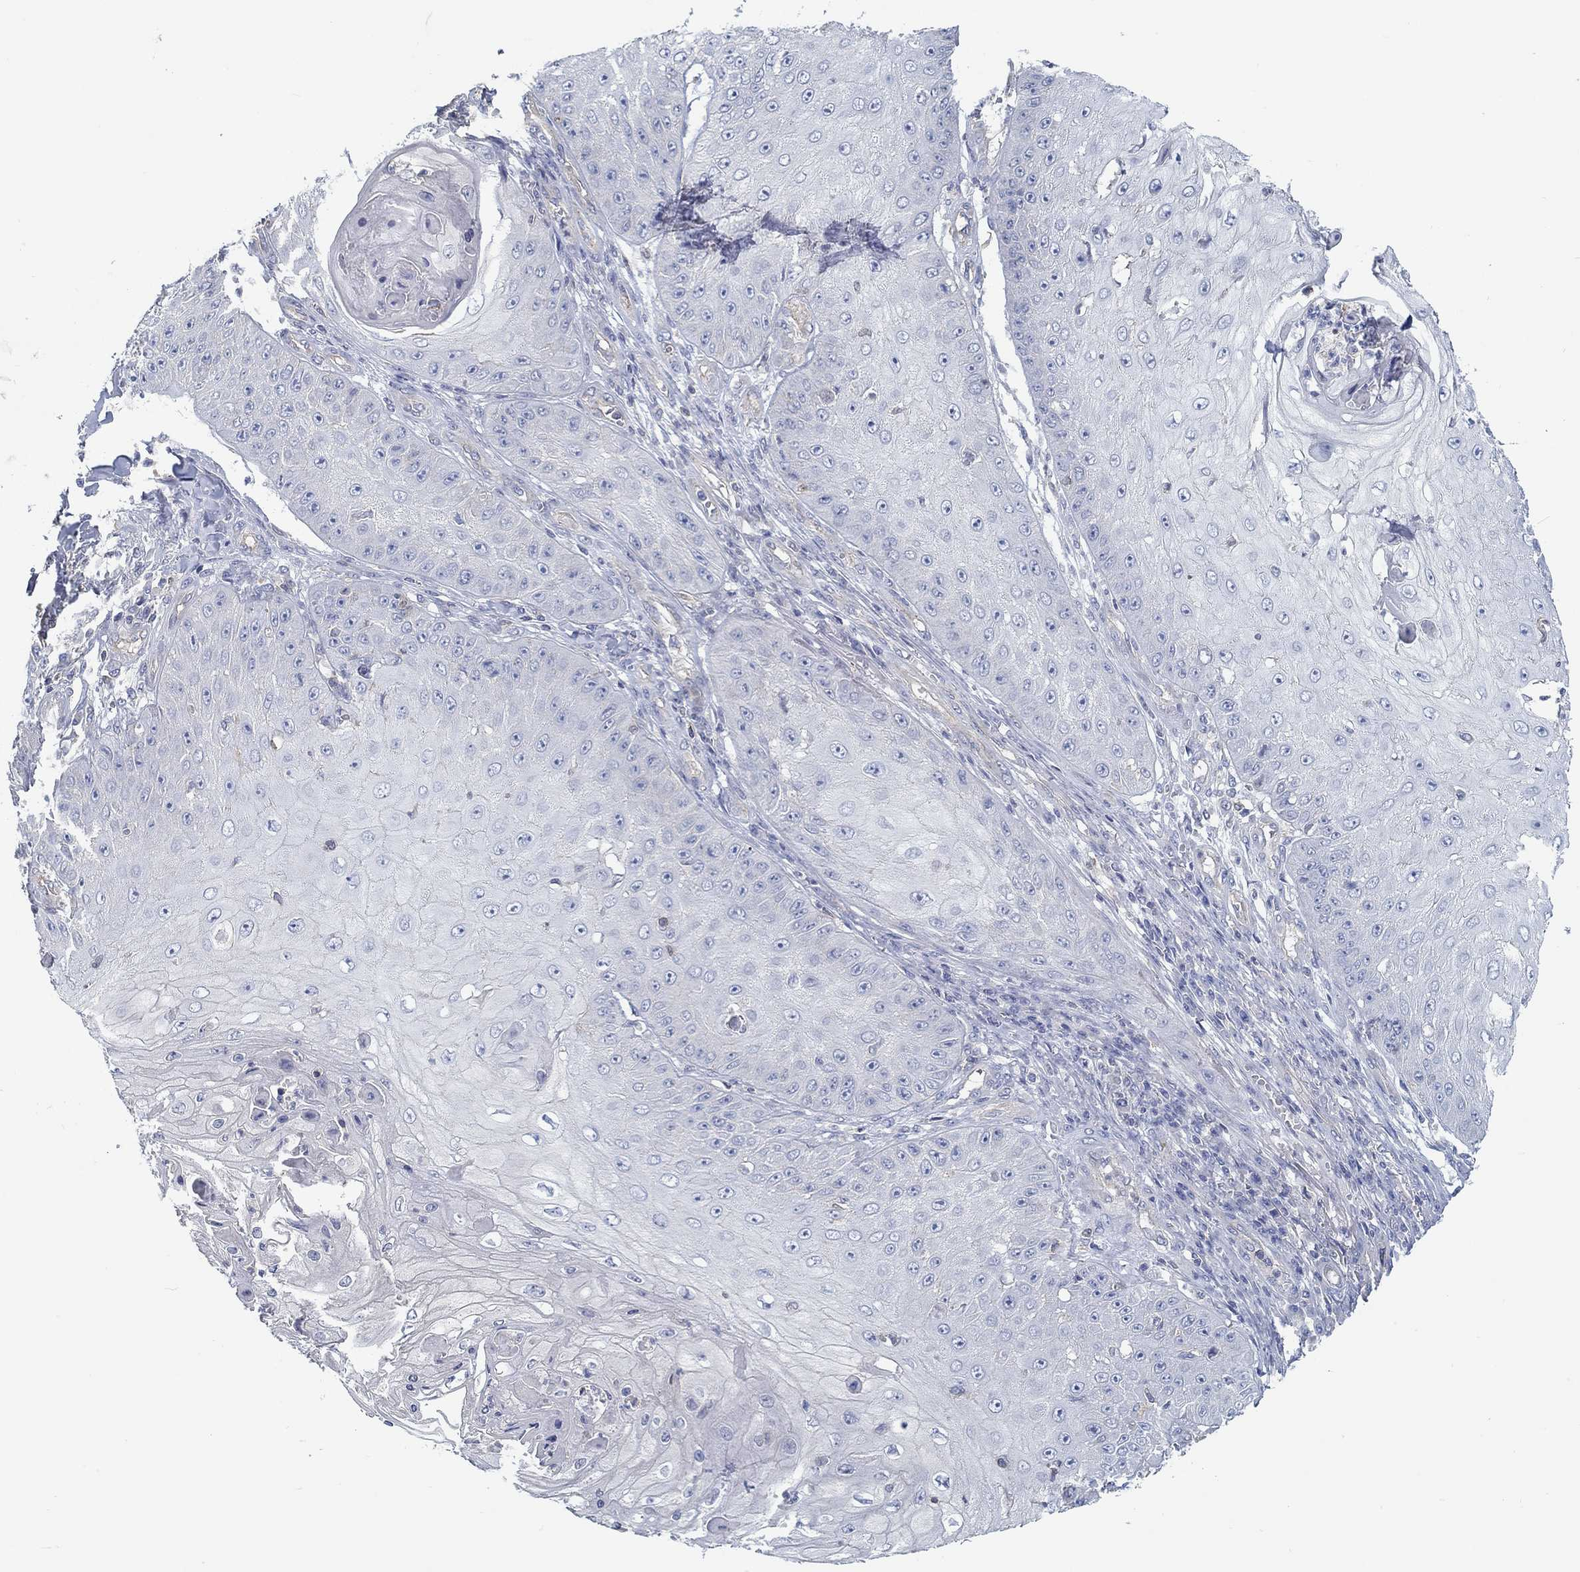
{"staining": {"intensity": "negative", "quantity": "none", "location": "none"}, "tissue": "skin cancer", "cell_type": "Tumor cells", "image_type": "cancer", "snomed": [{"axis": "morphology", "description": "Squamous cell carcinoma, NOS"}, {"axis": "topography", "description": "Skin"}], "caption": "Photomicrograph shows no protein staining in tumor cells of skin squamous cell carcinoma tissue.", "gene": "BBOF1", "patient": {"sex": "male", "age": 70}}